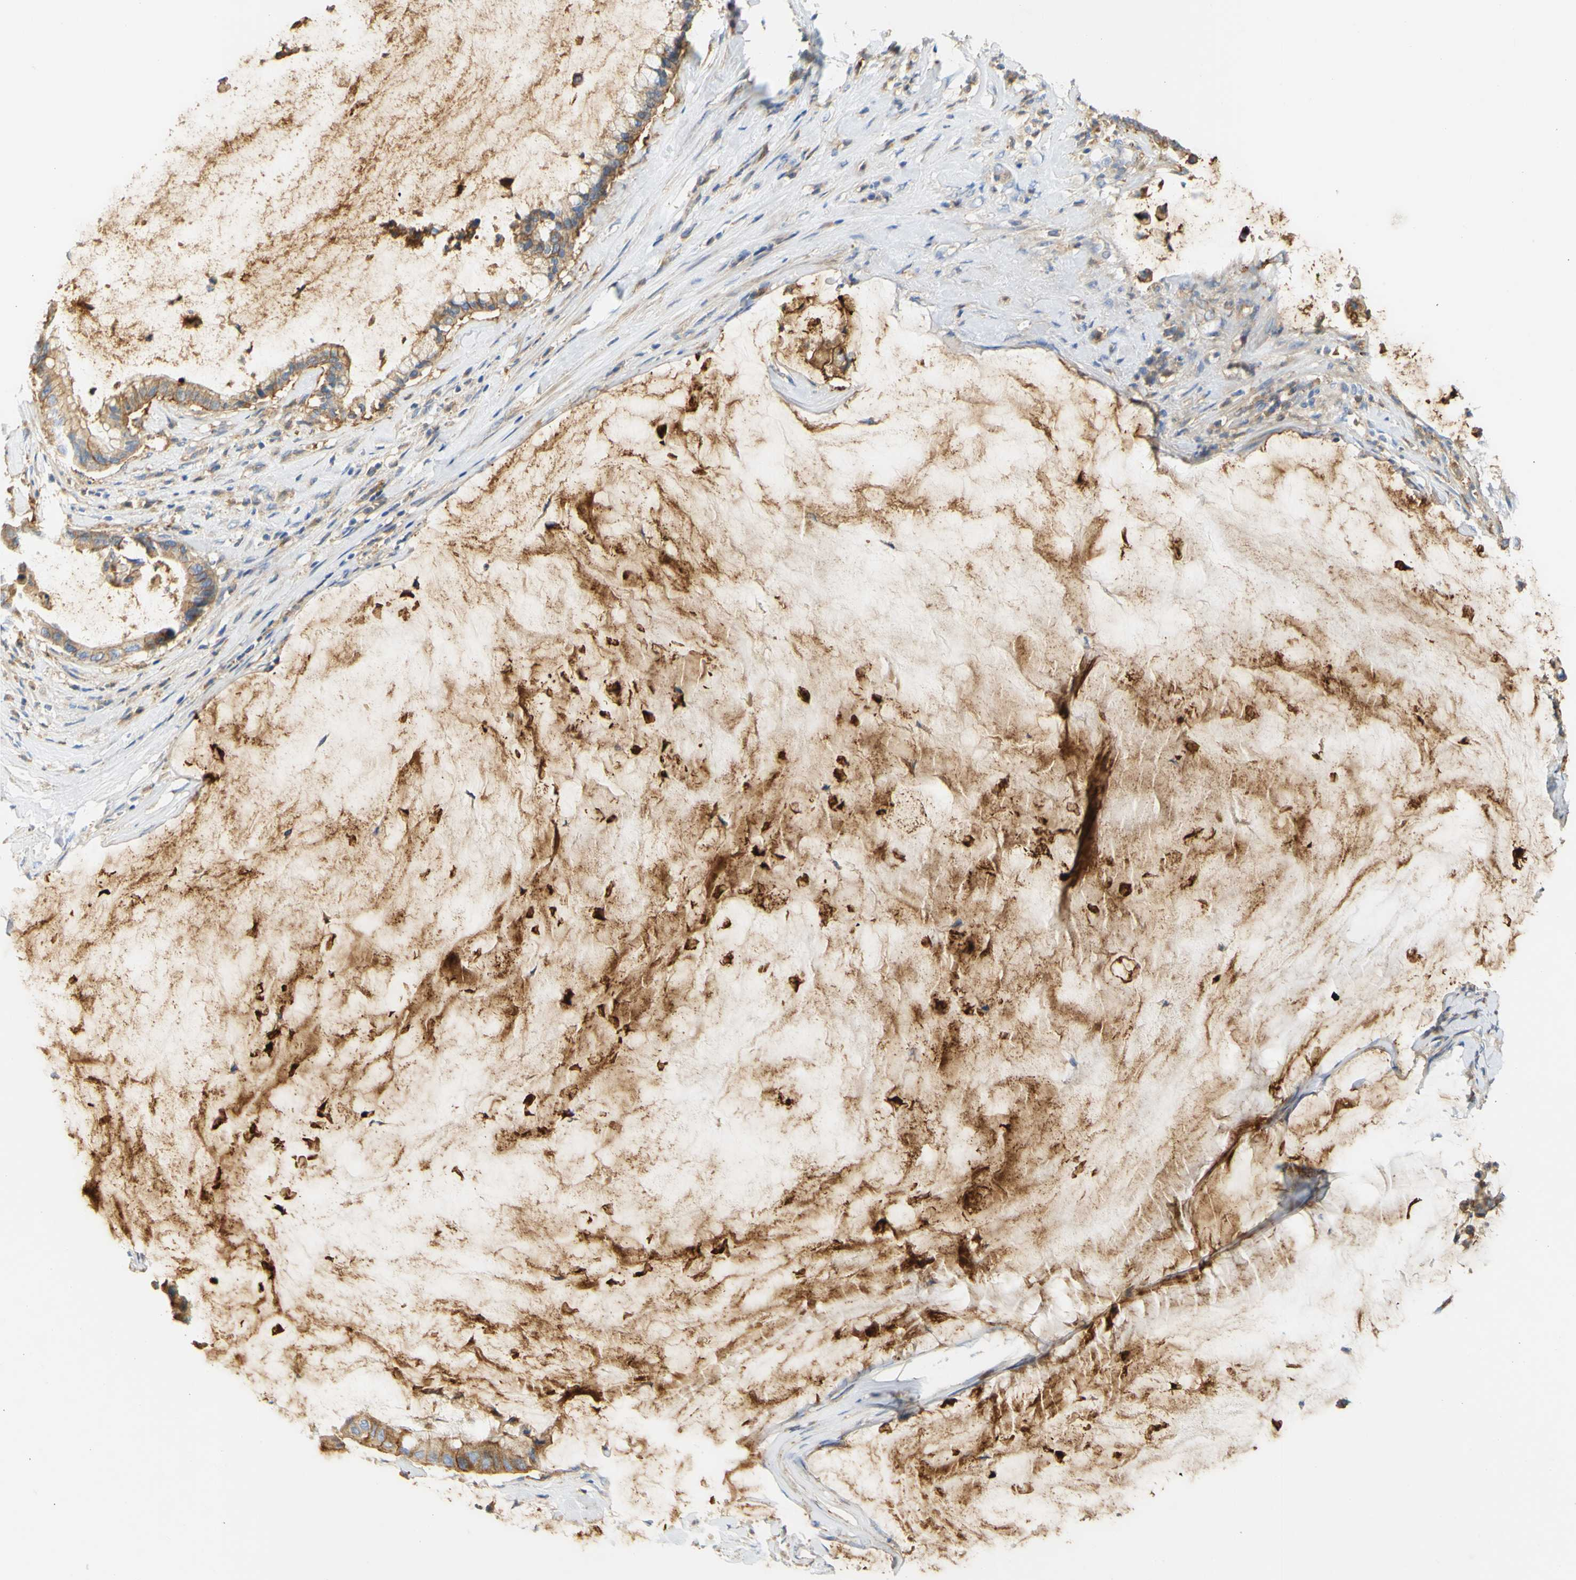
{"staining": {"intensity": "moderate", "quantity": ">75%", "location": "cytoplasmic/membranous"}, "tissue": "pancreatic cancer", "cell_type": "Tumor cells", "image_type": "cancer", "snomed": [{"axis": "morphology", "description": "Adenocarcinoma, NOS"}, {"axis": "topography", "description": "Pancreas"}], "caption": "This micrograph reveals immunohistochemistry (IHC) staining of human pancreatic adenocarcinoma, with medium moderate cytoplasmic/membranous staining in approximately >75% of tumor cells.", "gene": "PCDH7", "patient": {"sex": "male", "age": 41}}